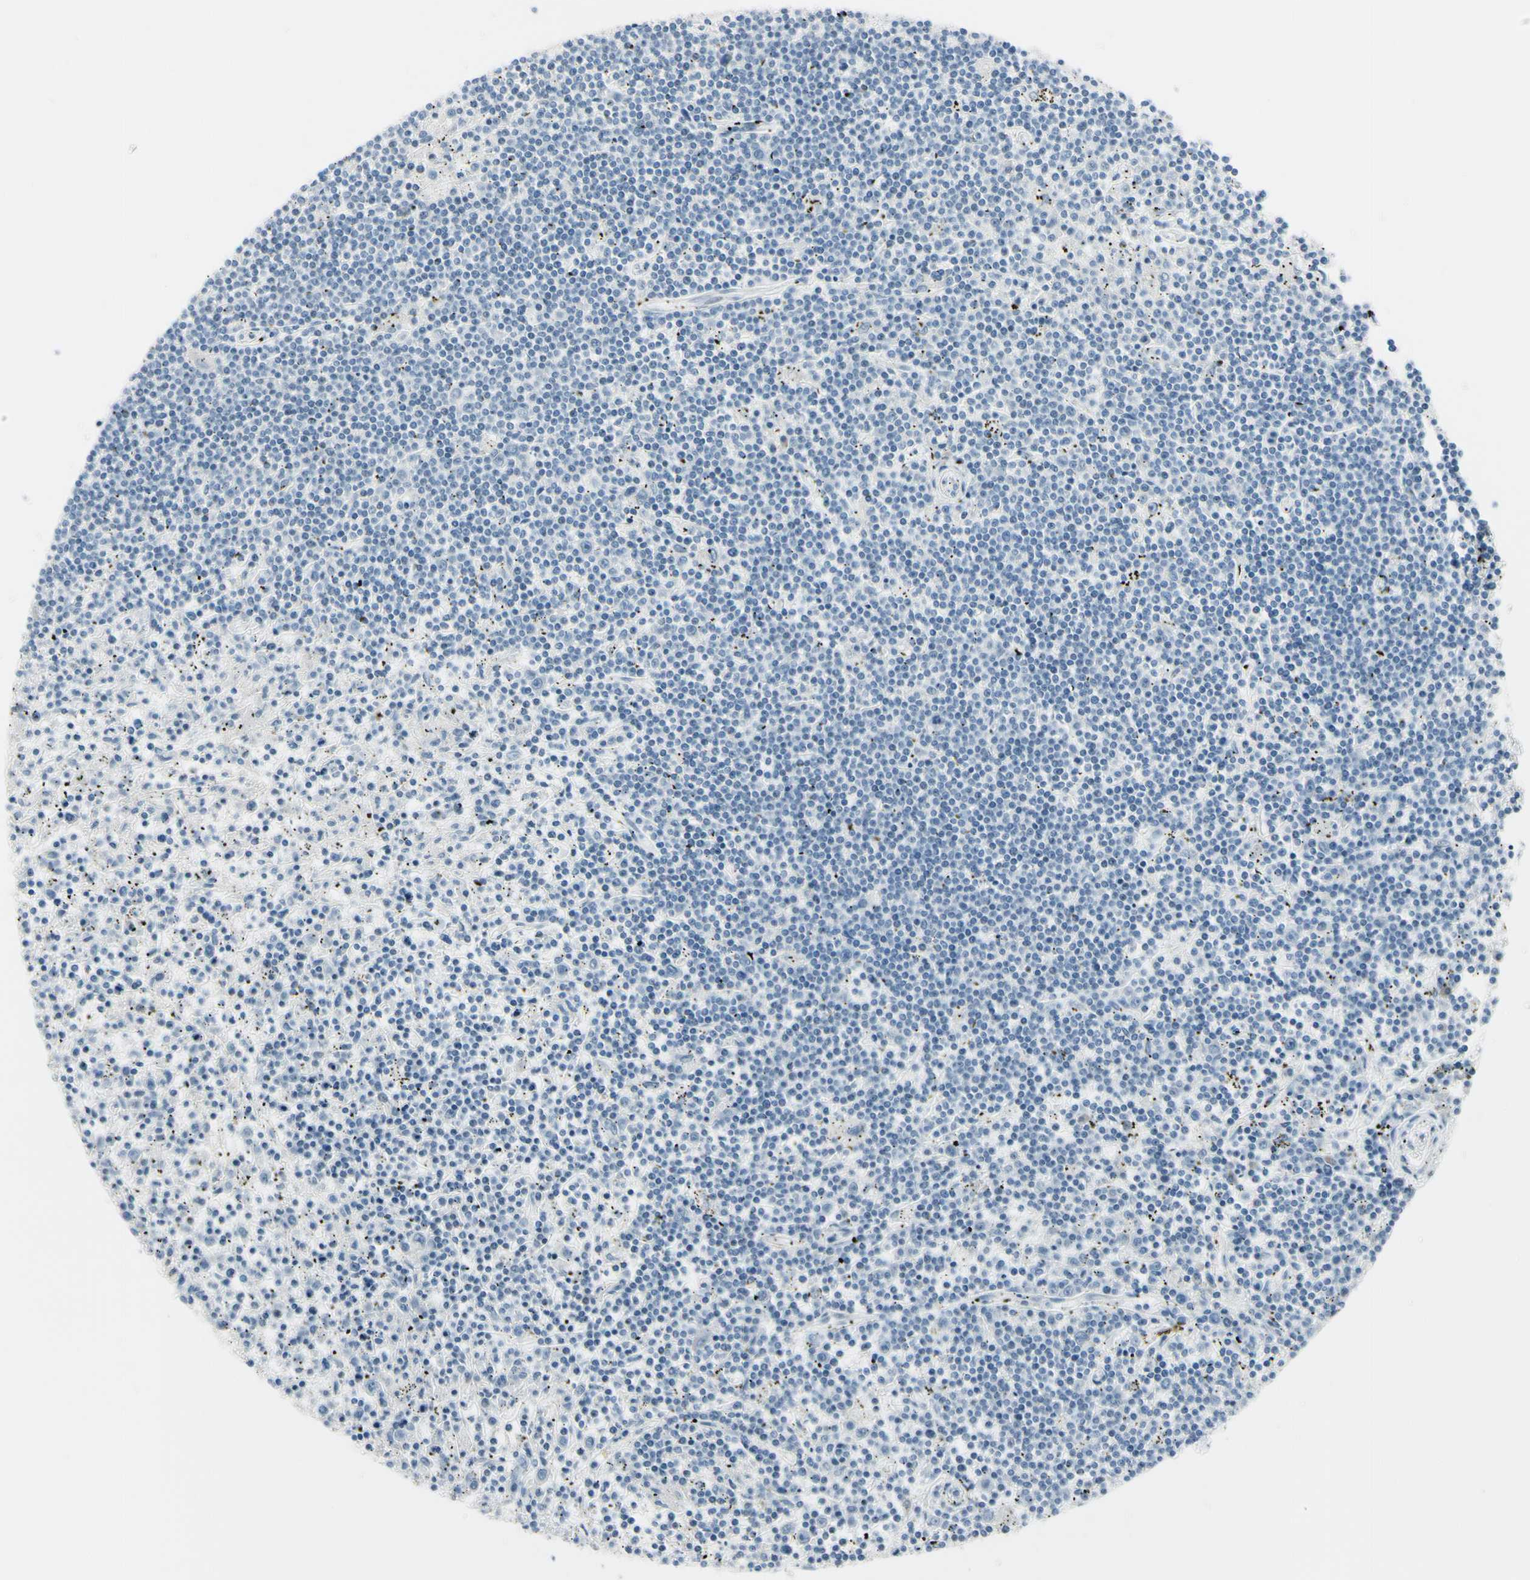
{"staining": {"intensity": "negative", "quantity": "none", "location": "none"}, "tissue": "lymphoma", "cell_type": "Tumor cells", "image_type": "cancer", "snomed": [{"axis": "morphology", "description": "Malignant lymphoma, non-Hodgkin's type, Low grade"}, {"axis": "topography", "description": "Spleen"}], "caption": "A histopathology image of human low-grade malignant lymphoma, non-Hodgkin's type is negative for staining in tumor cells.", "gene": "ASB9", "patient": {"sex": "male", "age": 76}}